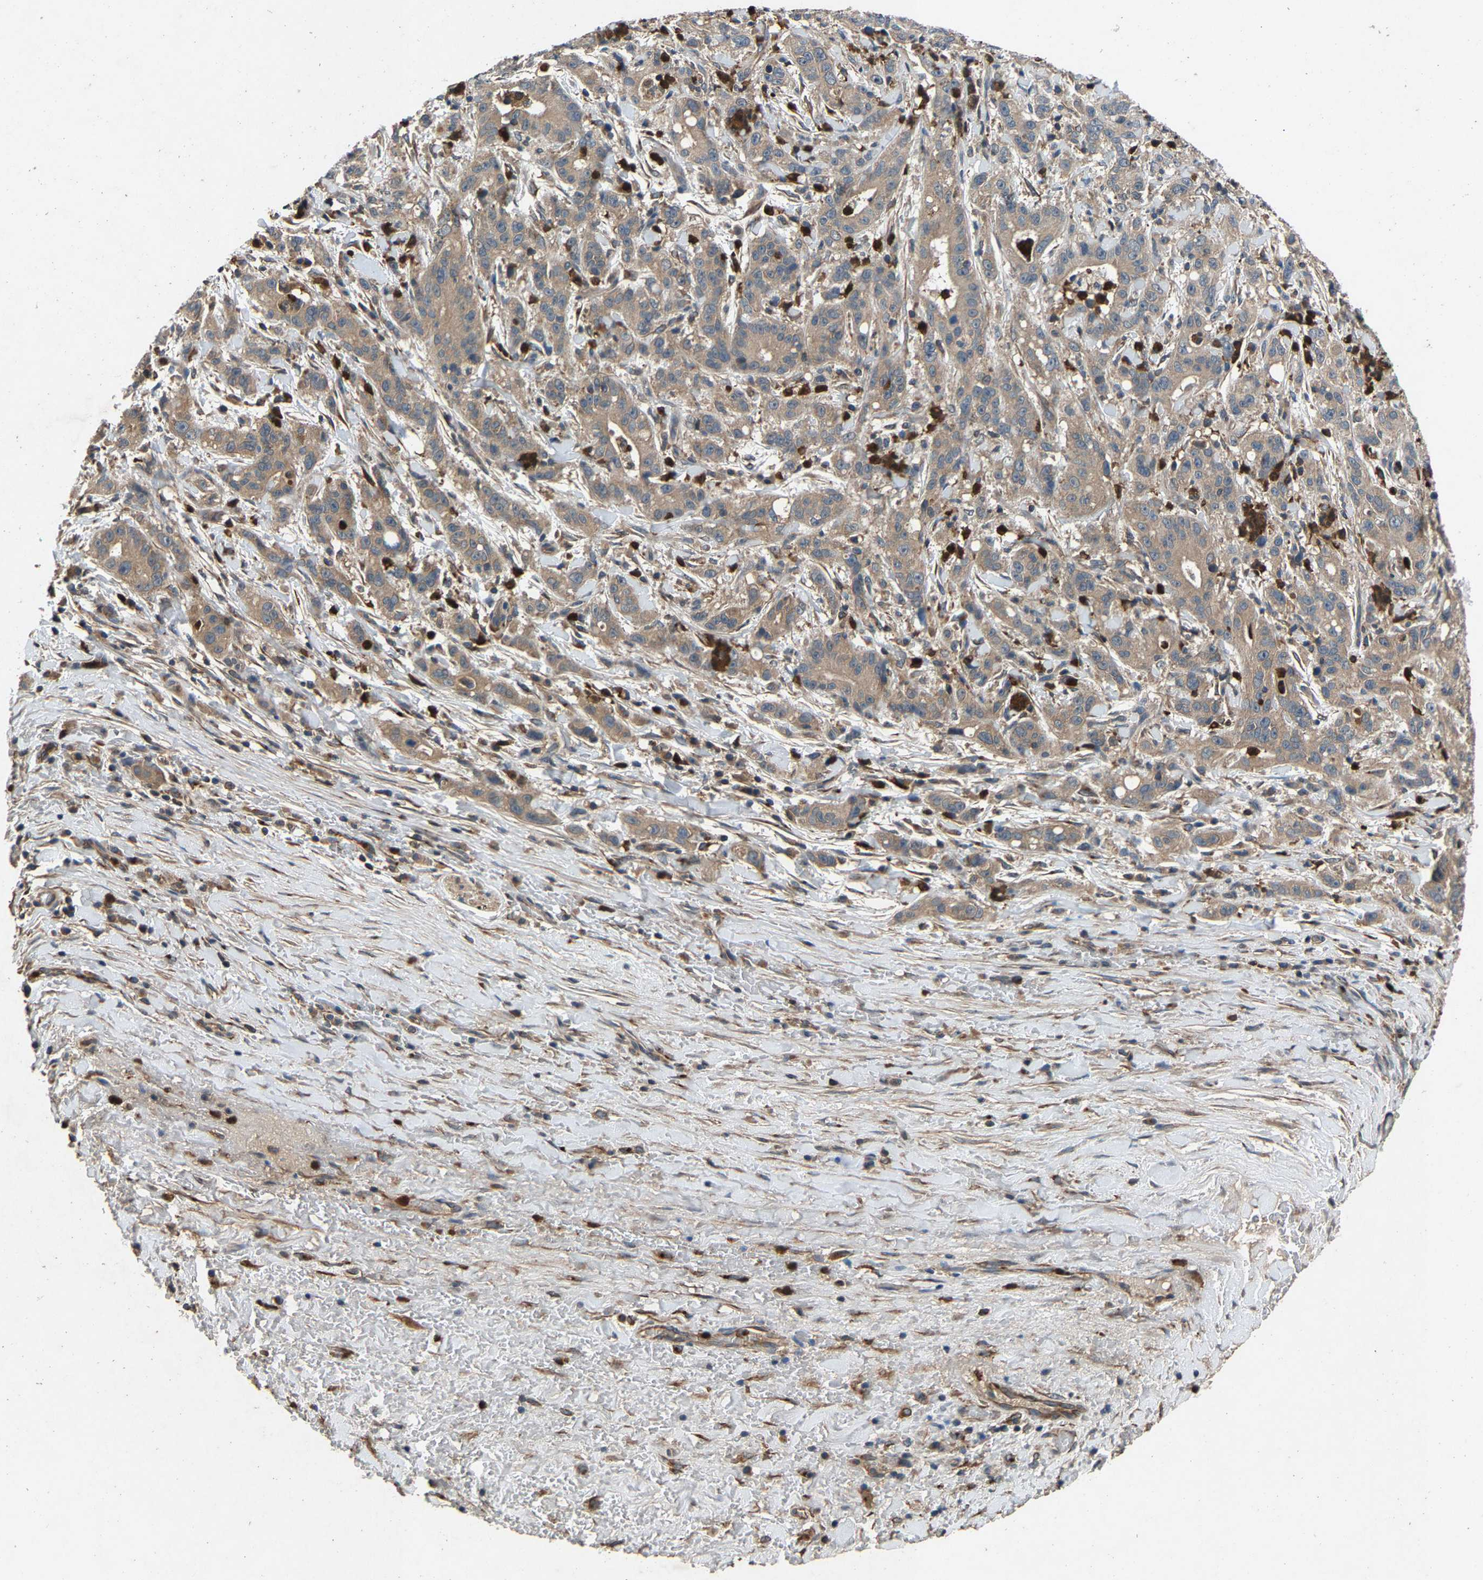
{"staining": {"intensity": "weak", "quantity": ">75%", "location": "cytoplasmic/membranous"}, "tissue": "liver cancer", "cell_type": "Tumor cells", "image_type": "cancer", "snomed": [{"axis": "morphology", "description": "Cholangiocarcinoma"}, {"axis": "topography", "description": "Liver"}], "caption": "Protein expression analysis of liver cancer (cholangiocarcinoma) exhibits weak cytoplasmic/membranous positivity in approximately >75% of tumor cells.", "gene": "PPID", "patient": {"sex": "female", "age": 38}}